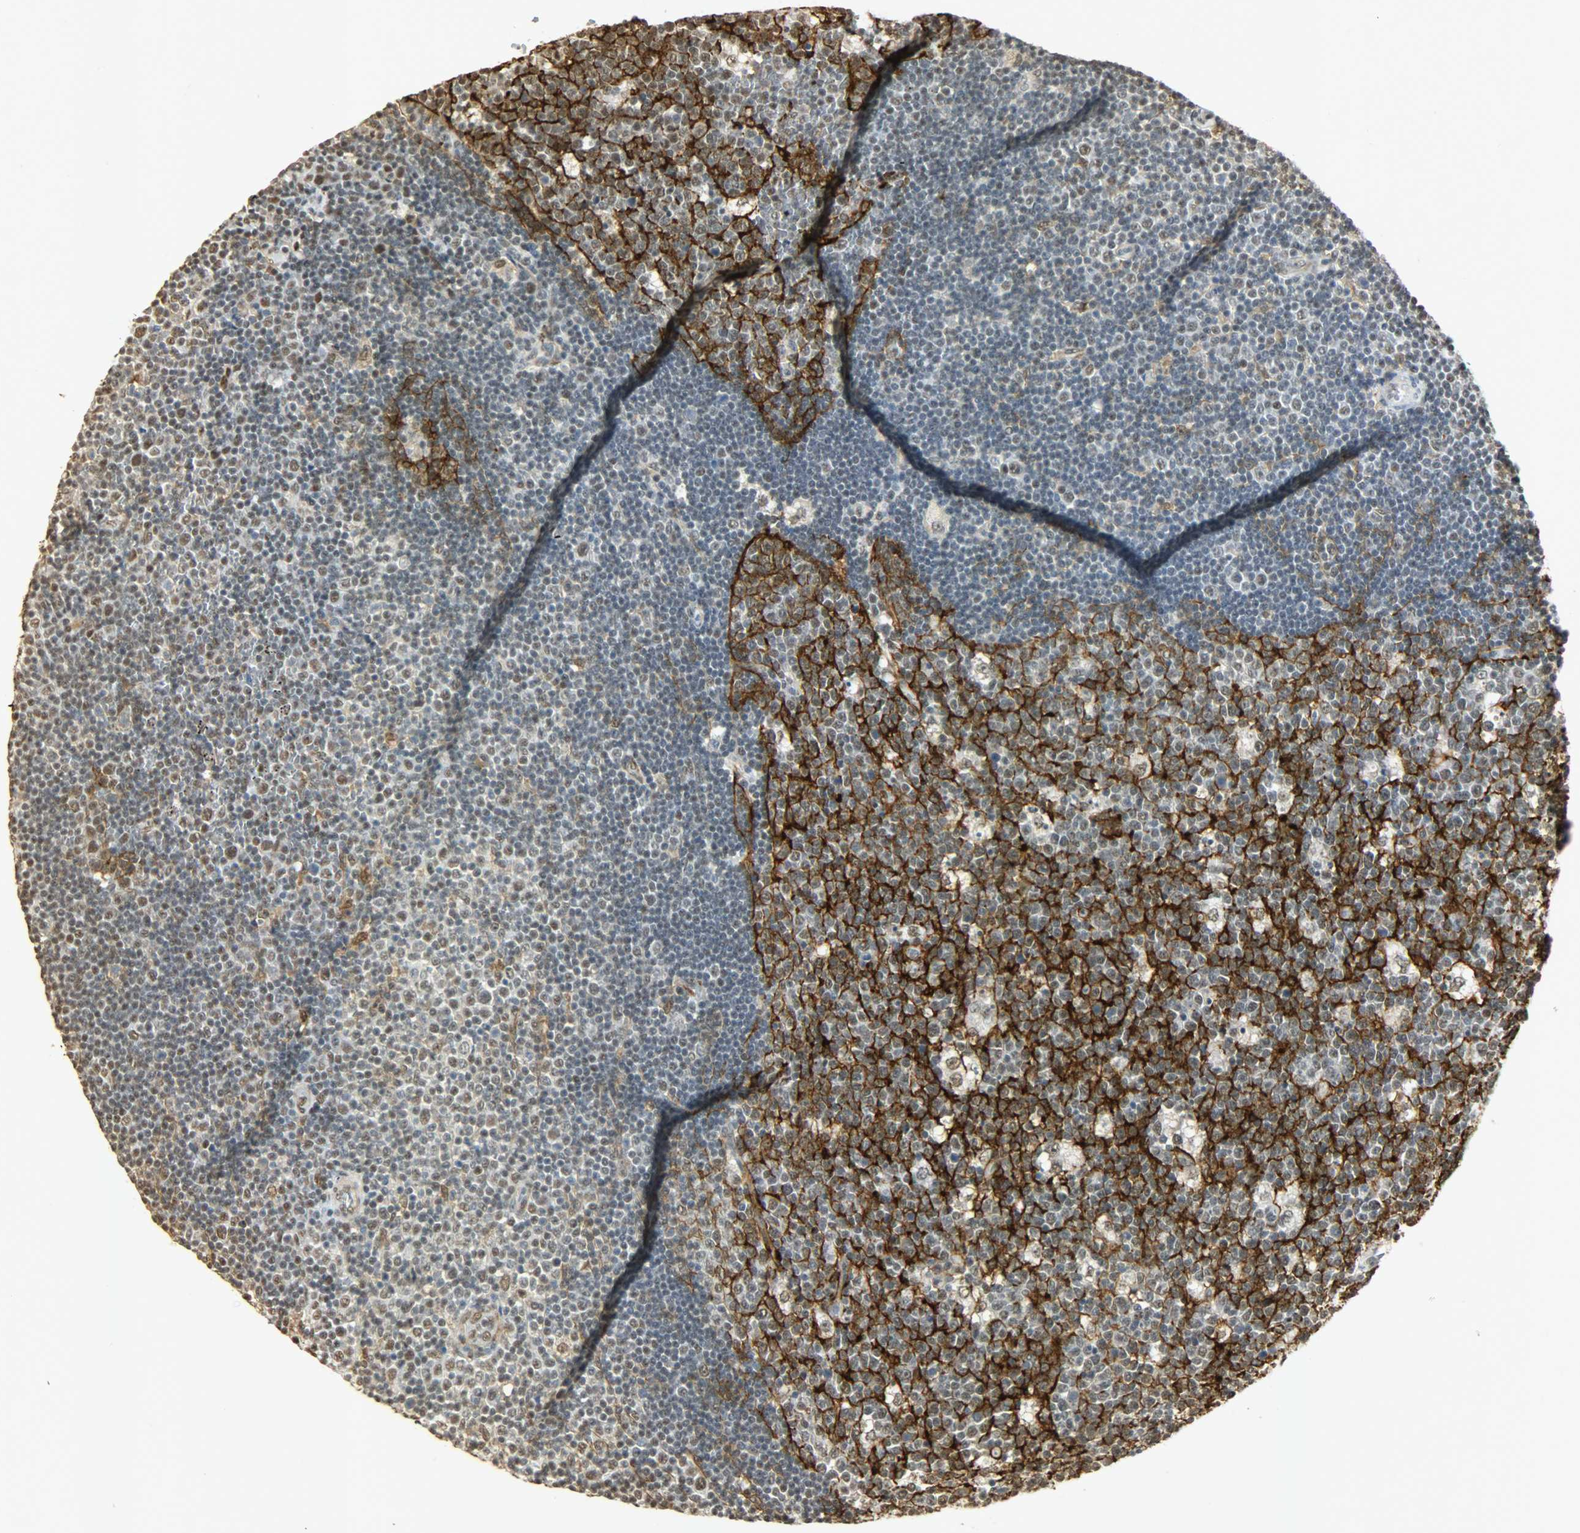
{"staining": {"intensity": "weak", "quantity": "25%-75%", "location": "nuclear"}, "tissue": "lymph node", "cell_type": "Germinal center cells", "image_type": "normal", "snomed": [{"axis": "morphology", "description": "Normal tissue, NOS"}, {"axis": "topography", "description": "Lymph node"}, {"axis": "topography", "description": "Salivary gland"}], "caption": "IHC photomicrograph of normal lymph node: human lymph node stained using immunohistochemistry displays low levels of weak protein expression localized specifically in the nuclear of germinal center cells, appearing as a nuclear brown color.", "gene": "NGFR", "patient": {"sex": "male", "age": 8}}